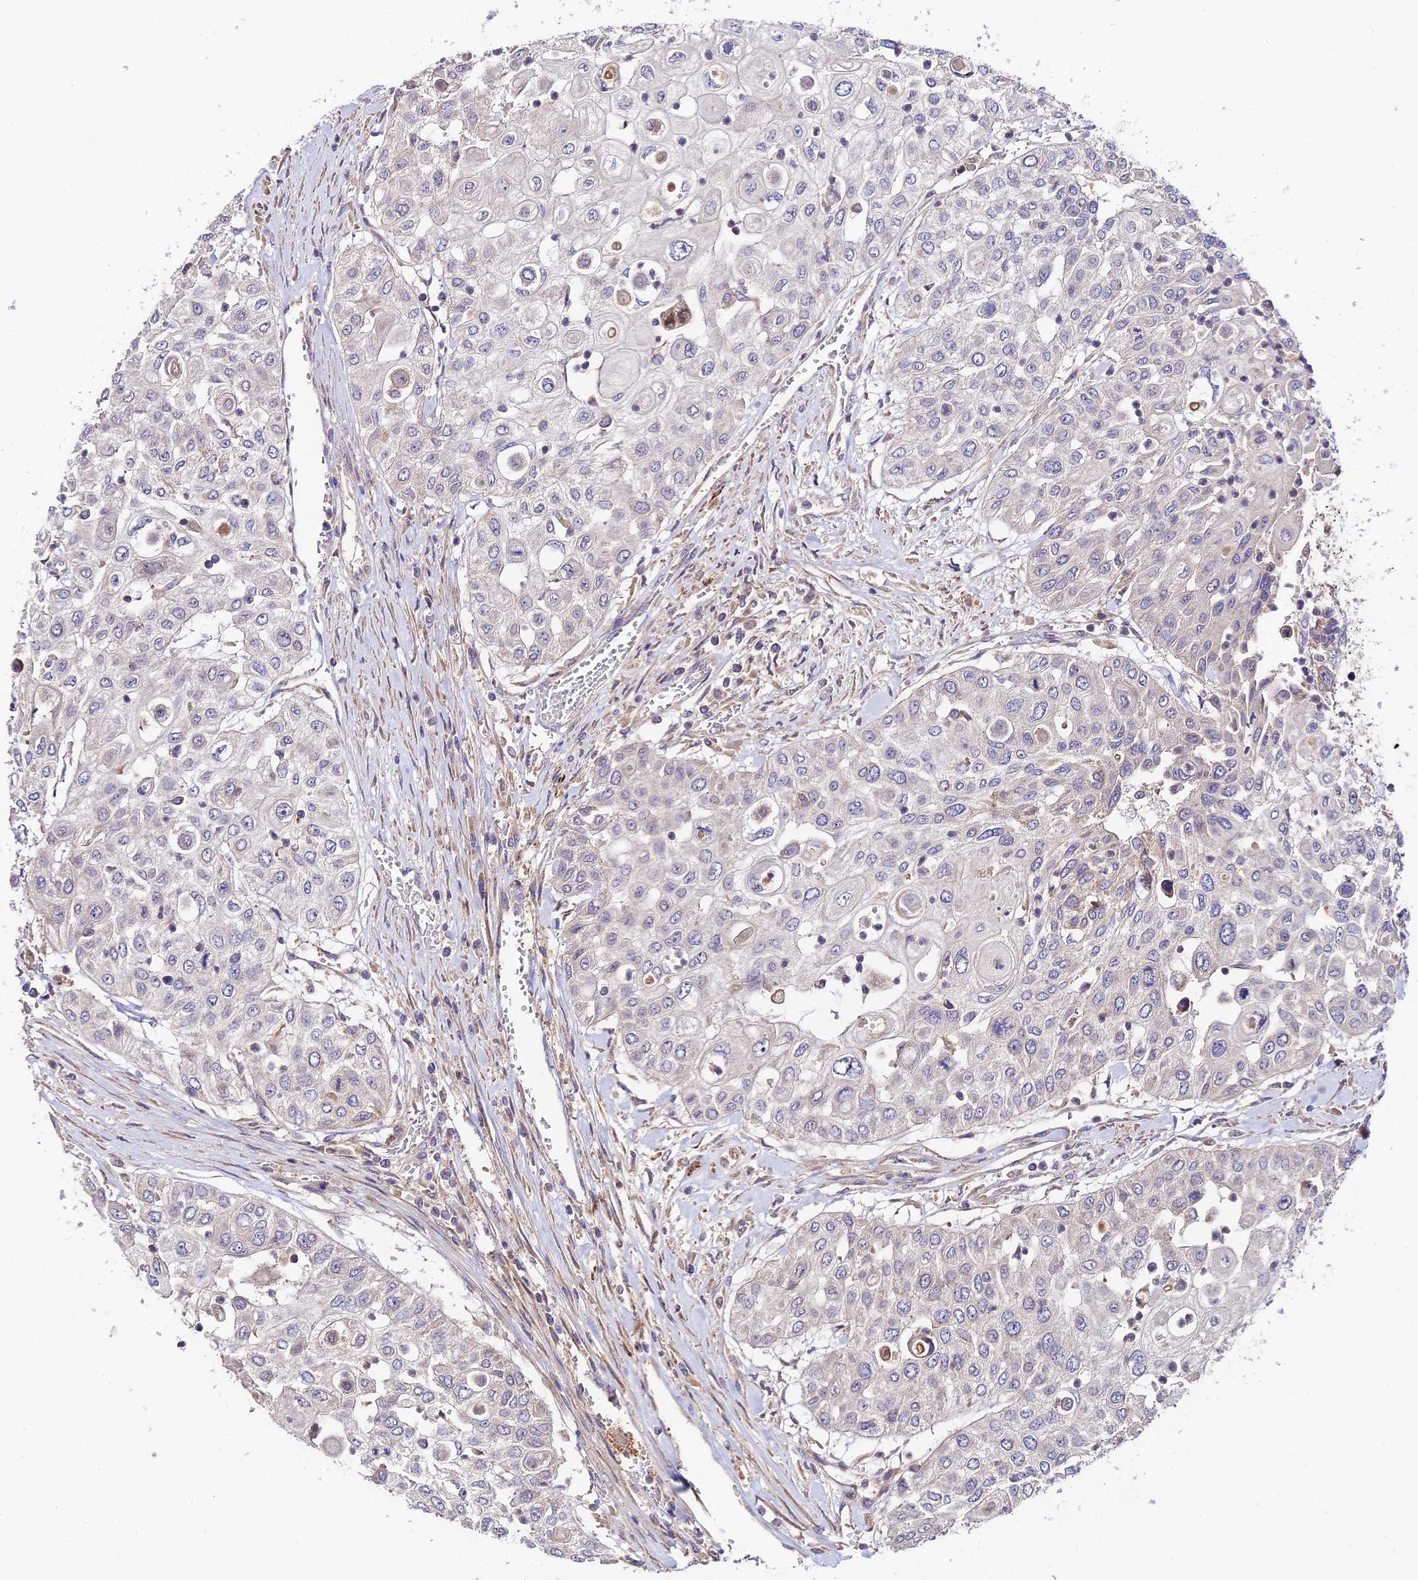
{"staining": {"intensity": "negative", "quantity": "none", "location": "none"}, "tissue": "urothelial cancer", "cell_type": "Tumor cells", "image_type": "cancer", "snomed": [{"axis": "morphology", "description": "Urothelial carcinoma, High grade"}, {"axis": "topography", "description": "Urinary bladder"}], "caption": "DAB immunohistochemical staining of human urothelial cancer displays no significant positivity in tumor cells.", "gene": "C3orf20", "patient": {"sex": "female", "age": 79}}